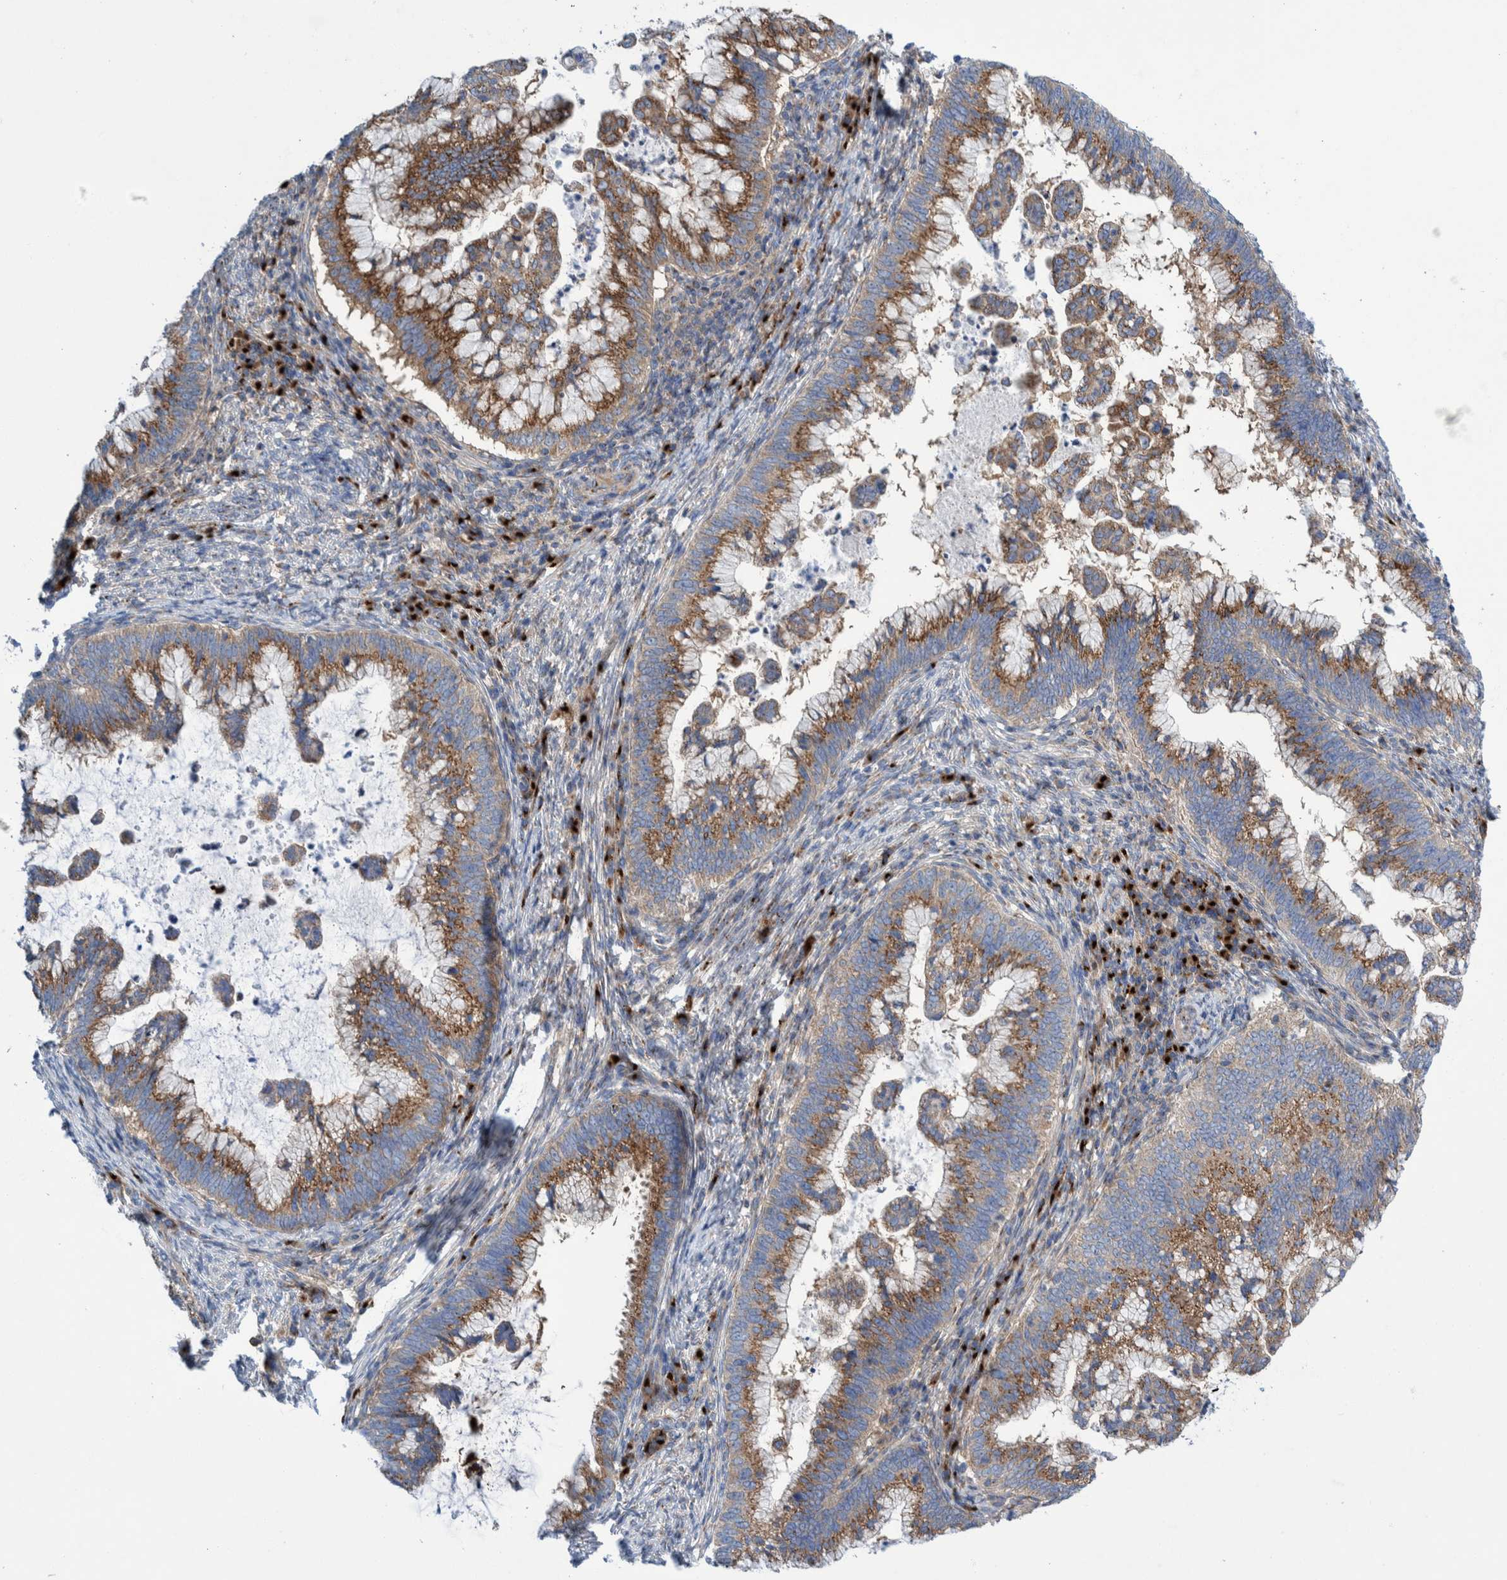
{"staining": {"intensity": "moderate", "quantity": ">75%", "location": "cytoplasmic/membranous"}, "tissue": "cervical cancer", "cell_type": "Tumor cells", "image_type": "cancer", "snomed": [{"axis": "morphology", "description": "Adenocarcinoma, NOS"}, {"axis": "topography", "description": "Cervix"}], "caption": "Immunohistochemical staining of cervical adenocarcinoma reveals medium levels of moderate cytoplasmic/membranous protein positivity in approximately >75% of tumor cells.", "gene": "TRIM58", "patient": {"sex": "female", "age": 36}}